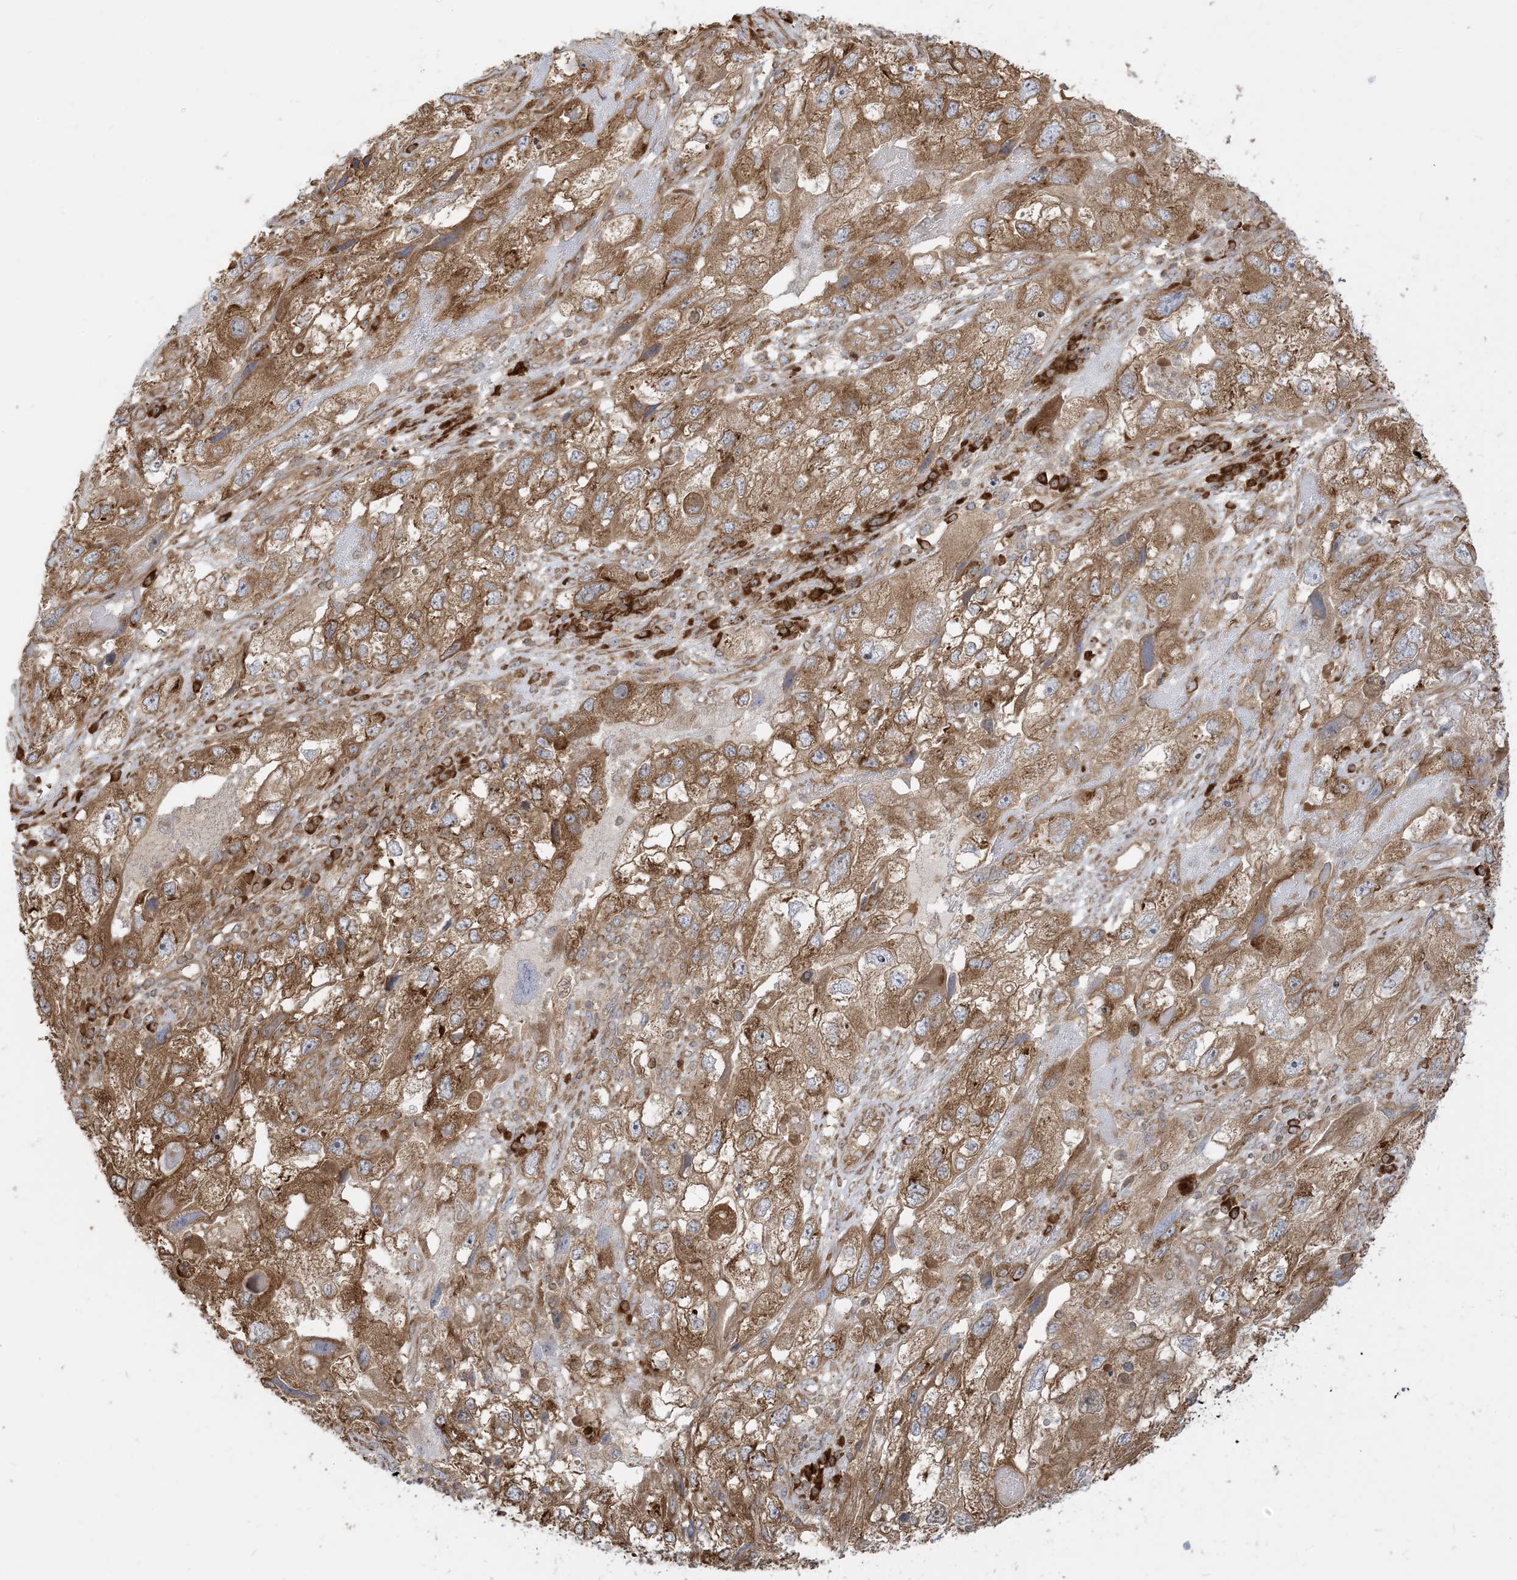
{"staining": {"intensity": "moderate", "quantity": ">75%", "location": "cytoplasmic/membranous"}, "tissue": "endometrial cancer", "cell_type": "Tumor cells", "image_type": "cancer", "snomed": [{"axis": "morphology", "description": "Adenocarcinoma, NOS"}, {"axis": "topography", "description": "Endometrium"}], "caption": "The micrograph exhibits staining of endometrial adenocarcinoma, revealing moderate cytoplasmic/membranous protein staining (brown color) within tumor cells. (DAB (3,3'-diaminobenzidine) IHC with brightfield microscopy, high magnification).", "gene": "SRP72", "patient": {"sex": "female", "age": 49}}